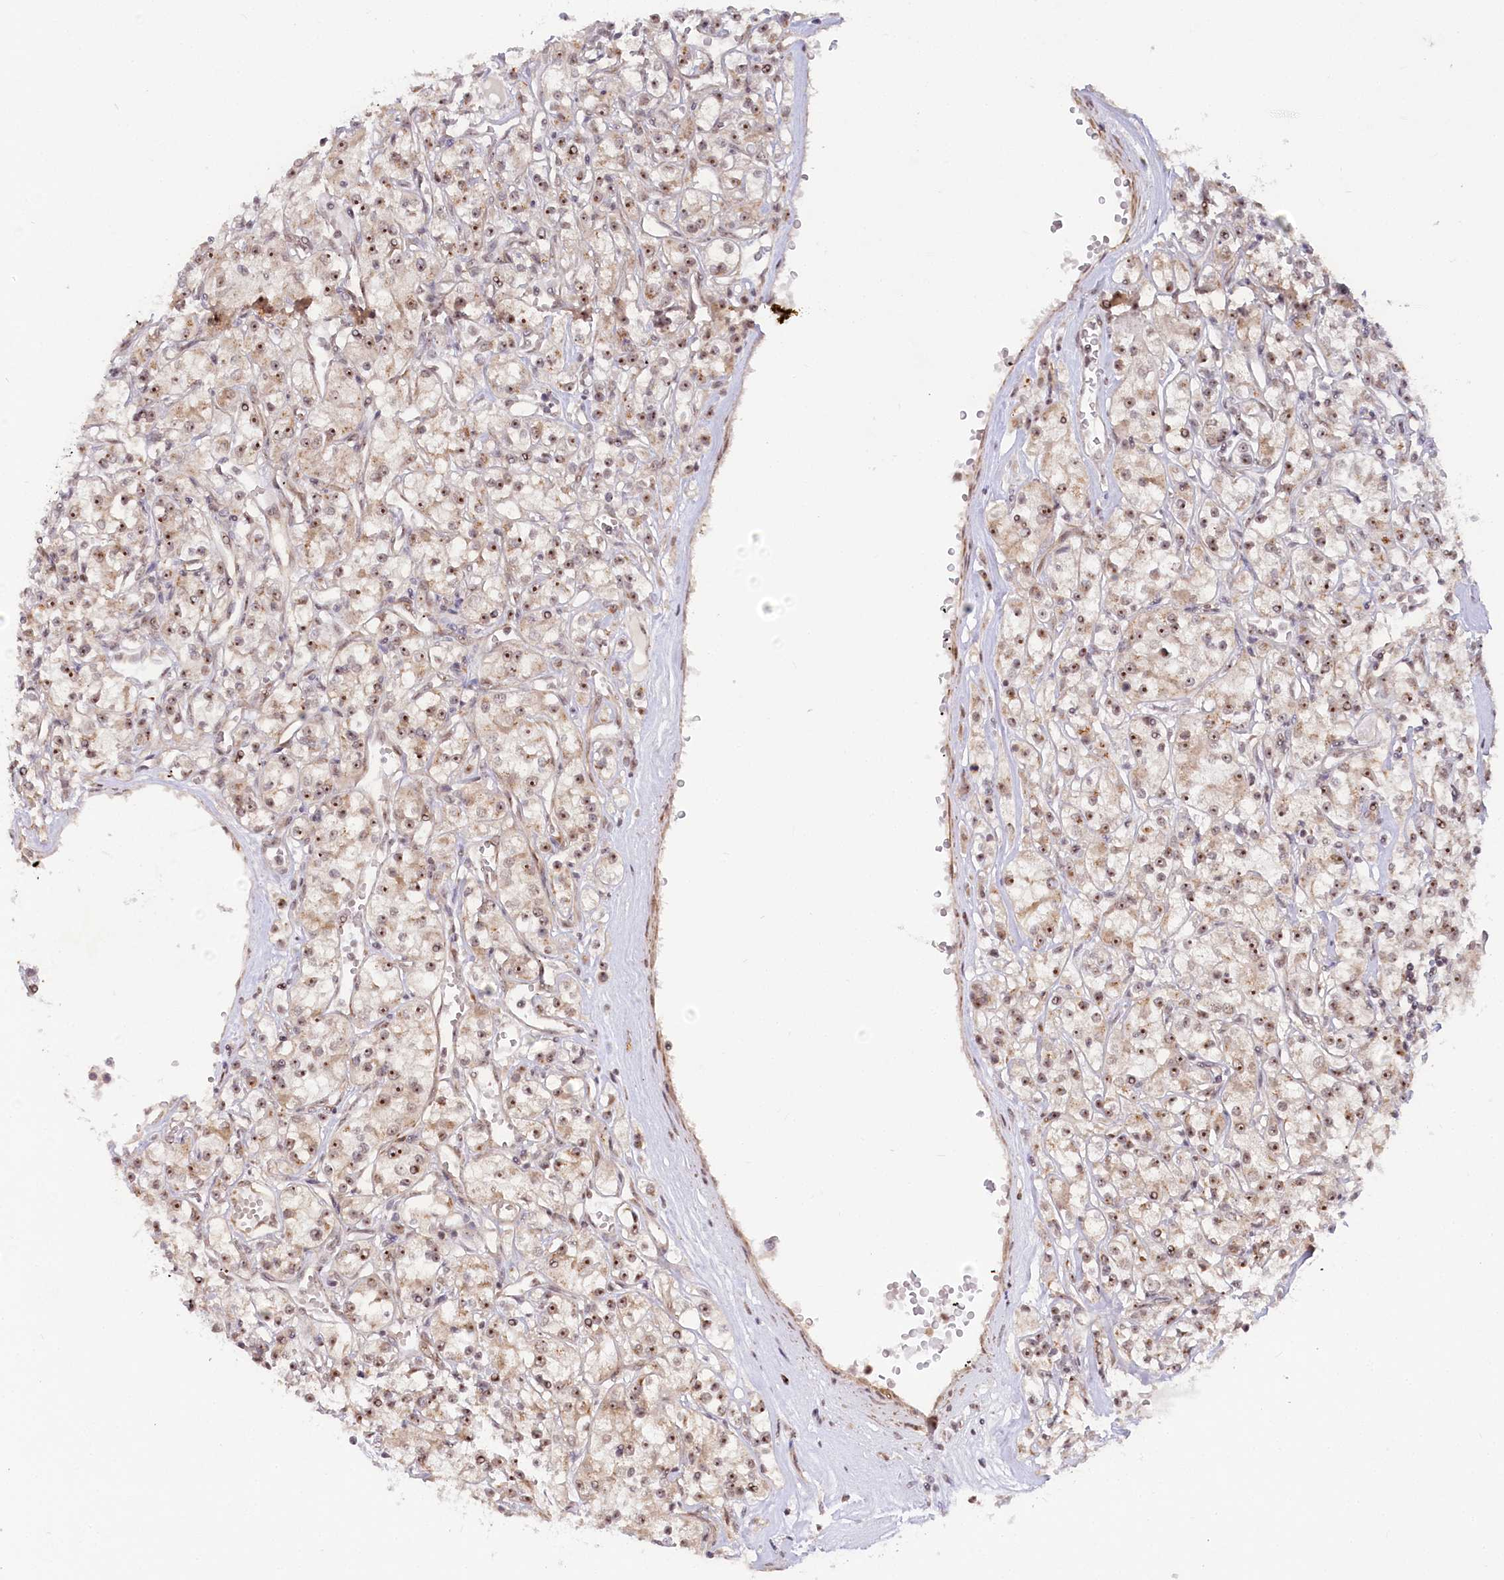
{"staining": {"intensity": "moderate", "quantity": ">75%", "location": "nuclear"}, "tissue": "renal cancer", "cell_type": "Tumor cells", "image_type": "cancer", "snomed": [{"axis": "morphology", "description": "Adenocarcinoma, NOS"}, {"axis": "topography", "description": "Kidney"}], "caption": "Brown immunohistochemical staining in renal adenocarcinoma displays moderate nuclear expression in about >75% of tumor cells. The protein is stained brown, and the nuclei are stained in blue (DAB IHC with brightfield microscopy, high magnification).", "gene": "GNL3L", "patient": {"sex": "female", "age": 59}}